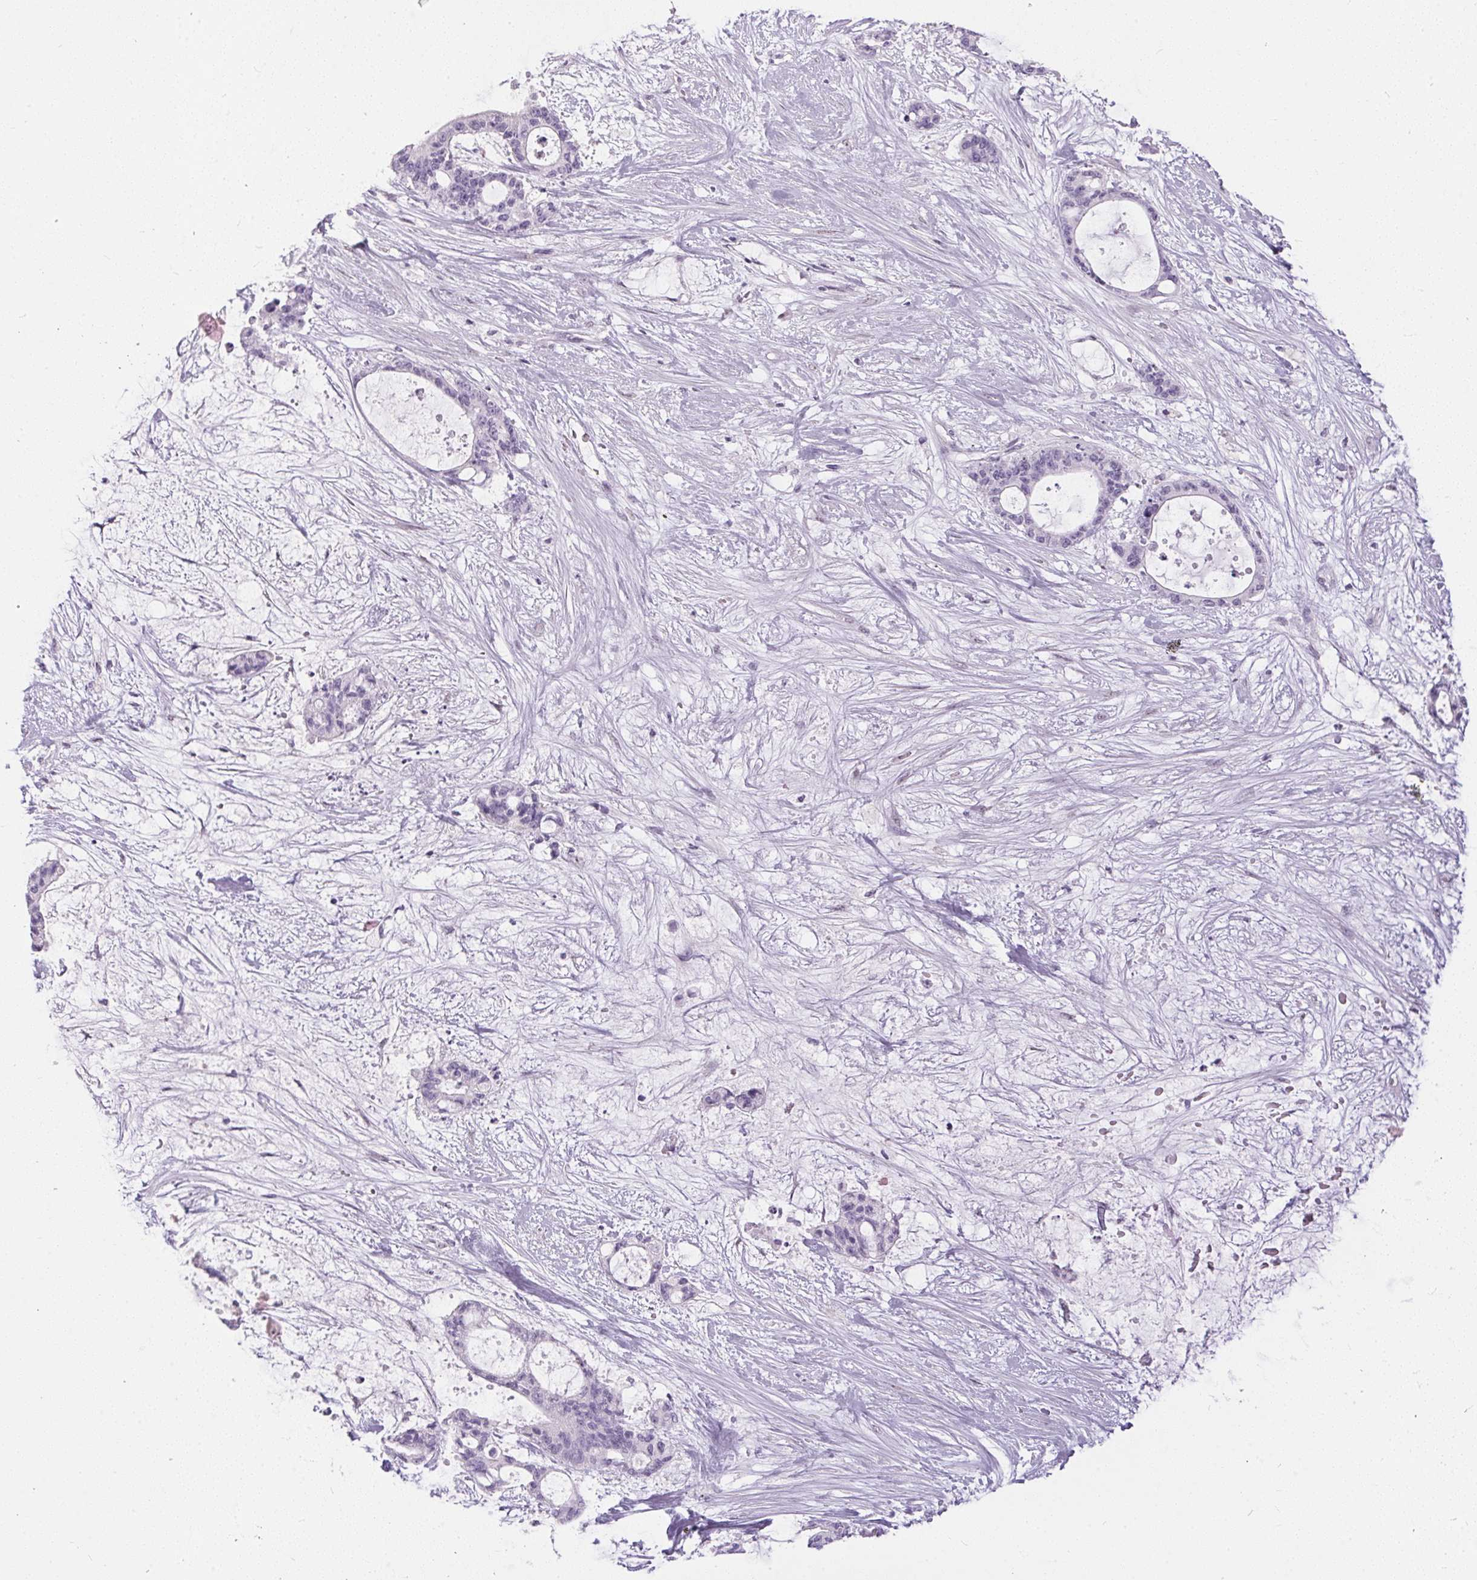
{"staining": {"intensity": "negative", "quantity": "none", "location": "none"}, "tissue": "liver cancer", "cell_type": "Tumor cells", "image_type": "cancer", "snomed": [{"axis": "morphology", "description": "Normal tissue, NOS"}, {"axis": "morphology", "description": "Cholangiocarcinoma"}, {"axis": "topography", "description": "Liver"}, {"axis": "topography", "description": "Peripheral nerve tissue"}], "caption": "Tumor cells show no significant positivity in liver cancer.", "gene": "GBP6", "patient": {"sex": "female", "age": 73}}